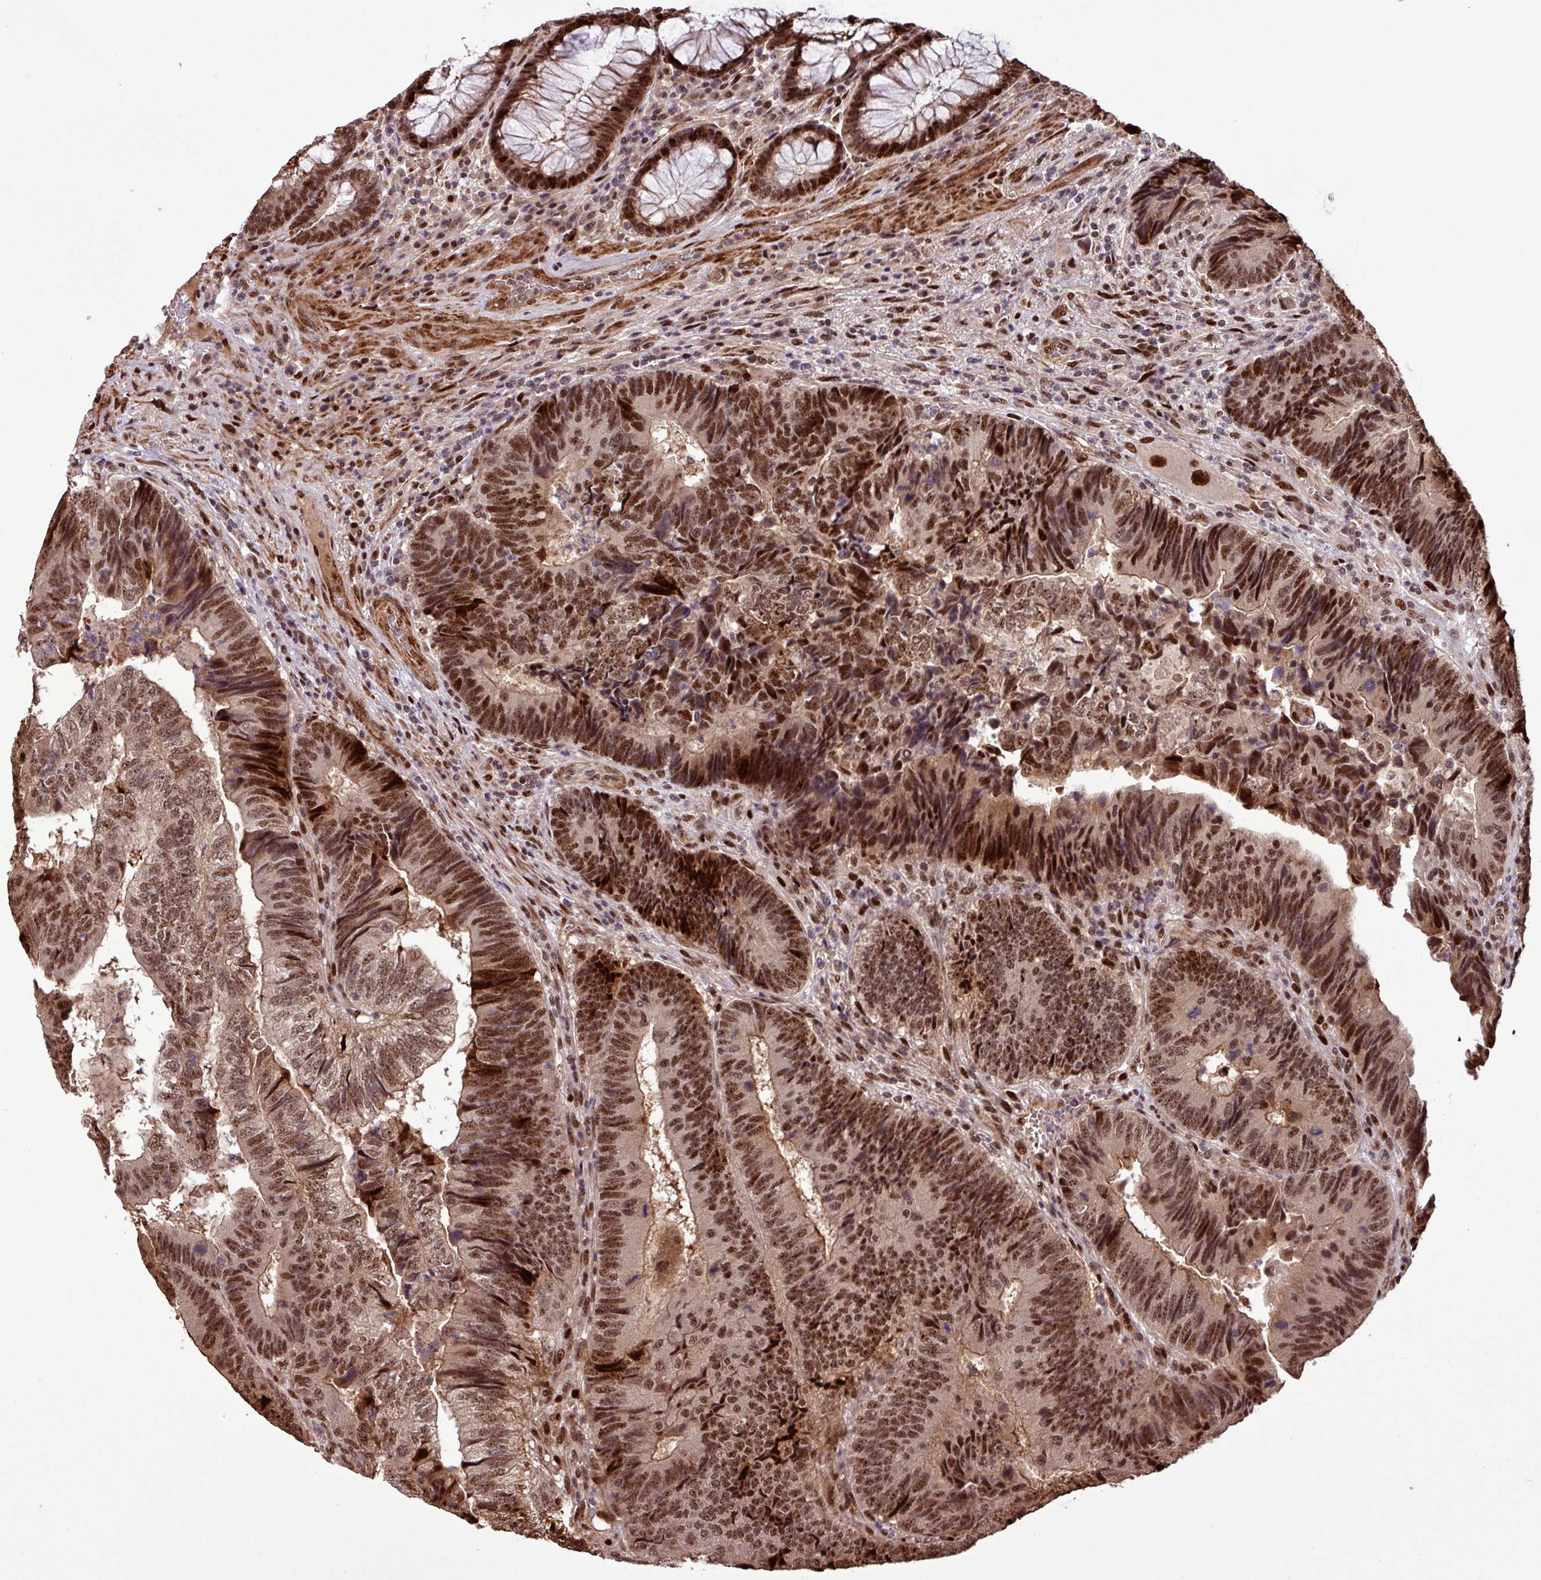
{"staining": {"intensity": "moderate", "quantity": ">75%", "location": "nuclear"}, "tissue": "colorectal cancer", "cell_type": "Tumor cells", "image_type": "cancer", "snomed": [{"axis": "morphology", "description": "Adenocarcinoma, NOS"}, {"axis": "topography", "description": "Colon"}], "caption": "Colorectal cancer was stained to show a protein in brown. There is medium levels of moderate nuclear expression in approximately >75% of tumor cells.", "gene": "SLC22A24", "patient": {"sex": "female", "age": 67}}